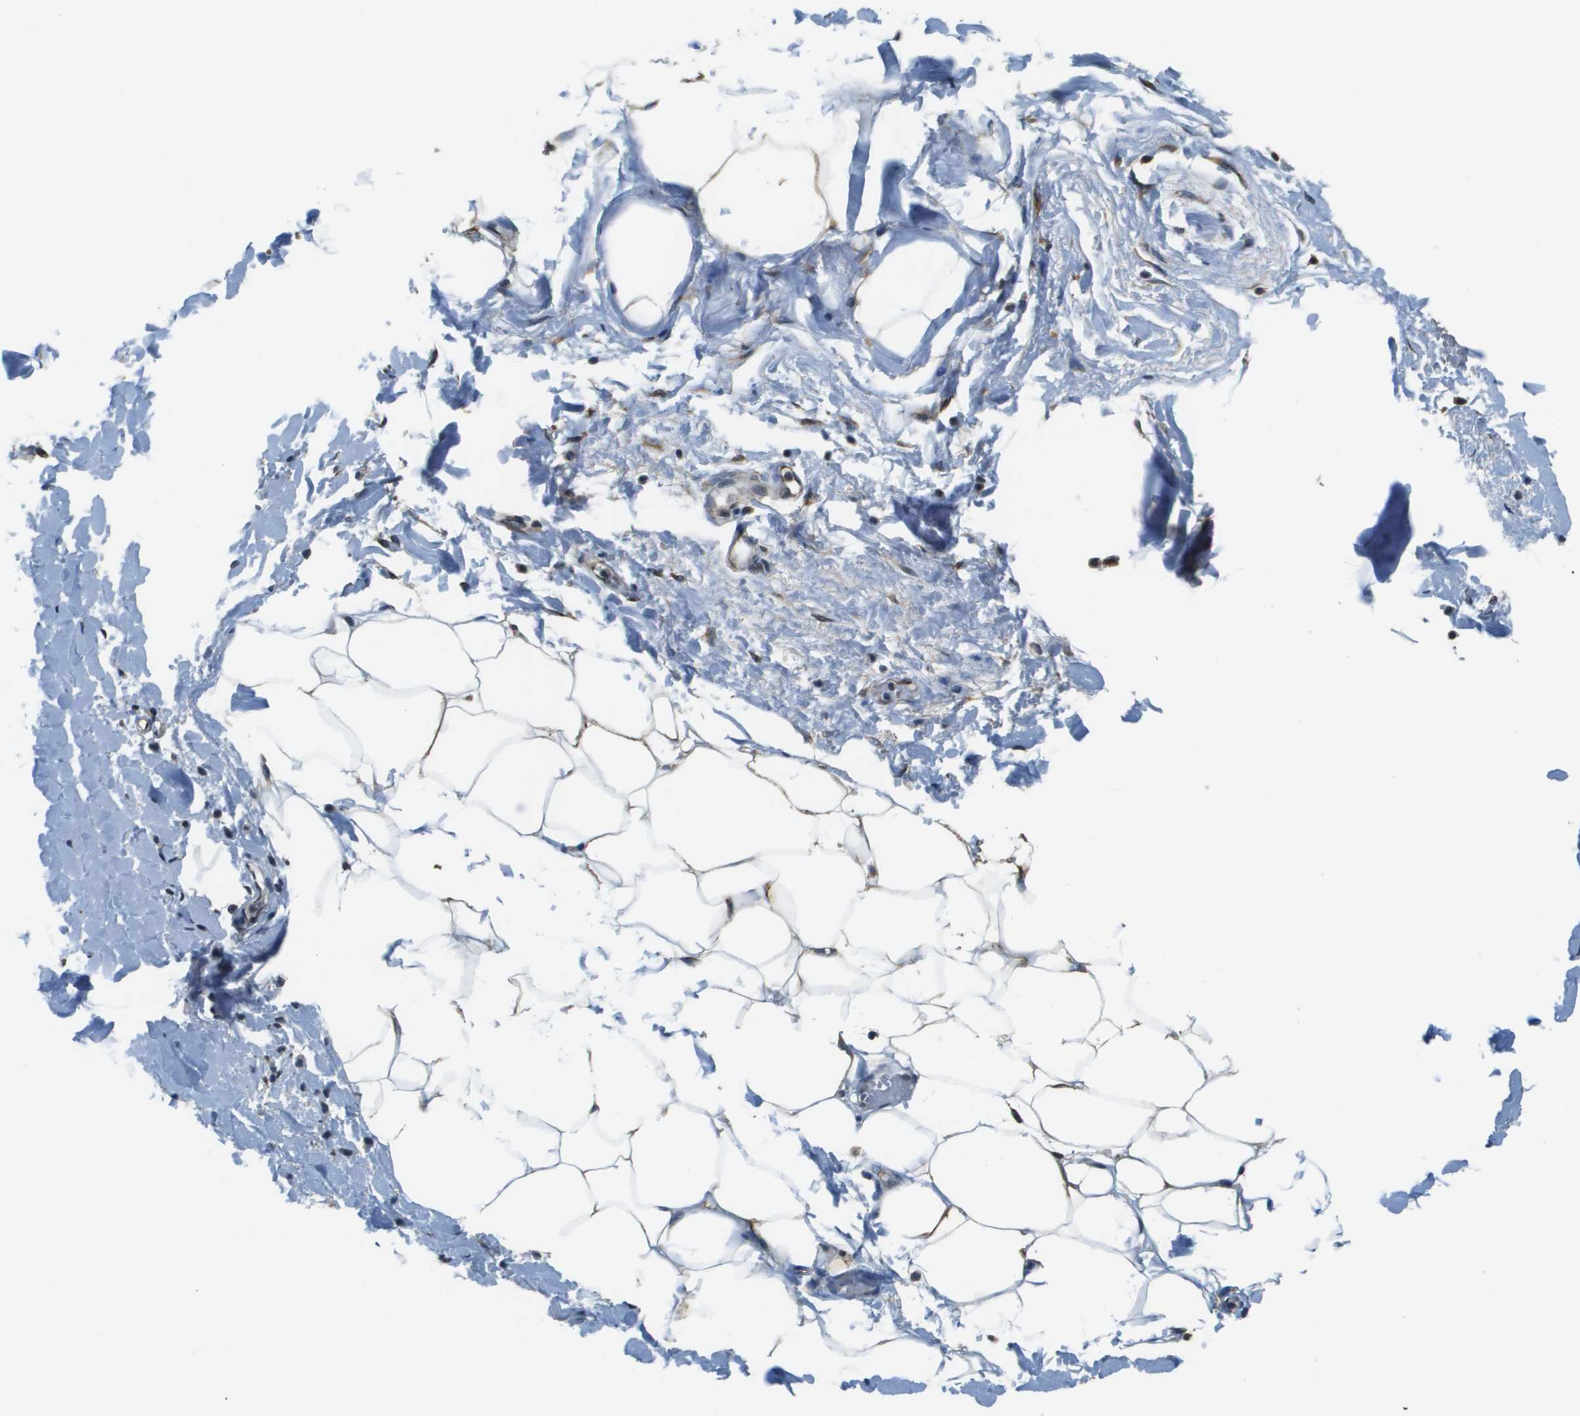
{"staining": {"intensity": "strong", "quantity": "25%-75%", "location": "cytoplasmic/membranous"}, "tissue": "adipose tissue", "cell_type": "Adipocytes", "image_type": "normal", "snomed": [{"axis": "morphology", "description": "Normal tissue, NOS"}, {"axis": "topography", "description": "Soft tissue"}, {"axis": "topography", "description": "Vascular tissue"}], "caption": "This is a histology image of immunohistochemistry (IHC) staining of normal adipose tissue, which shows strong positivity in the cytoplasmic/membranous of adipocytes.", "gene": "SEC62", "patient": {"sex": "female", "age": 35}}